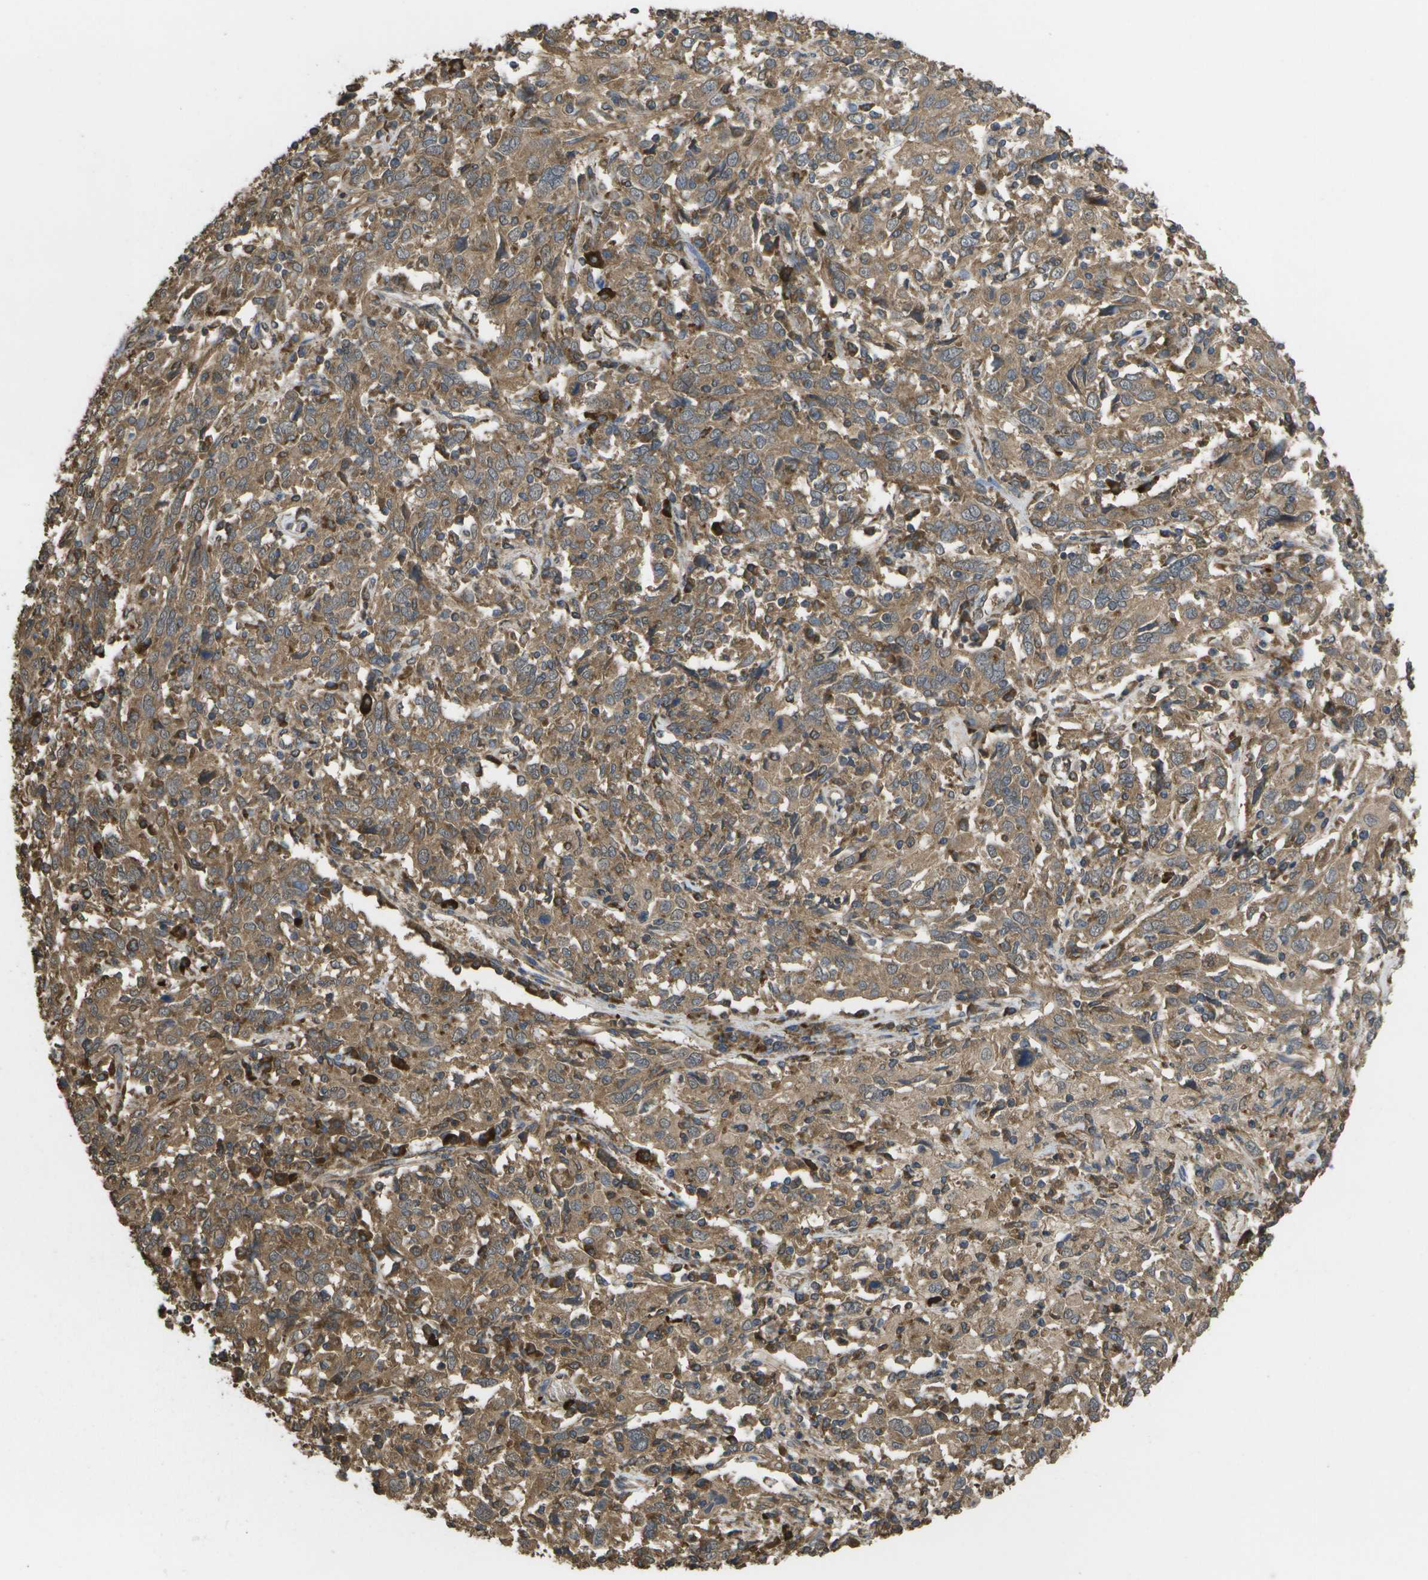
{"staining": {"intensity": "moderate", "quantity": ">75%", "location": "cytoplasmic/membranous"}, "tissue": "cervical cancer", "cell_type": "Tumor cells", "image_type": "cancer", "snomed": [{"axis": "morphology", "description": "Squamous cell carcinoma, NOS"}, {"axis": "topography", "description": "Cervix"}], "caption": "An immunohistochemistry micrograph of tumor tissue is shown. Protein staining in brown labels moderate cytoplasmic/membranous positivity in cervical cancer within tumor cells.", "gene": "SACS", "patient": {"sex": "female", "age": 46}}